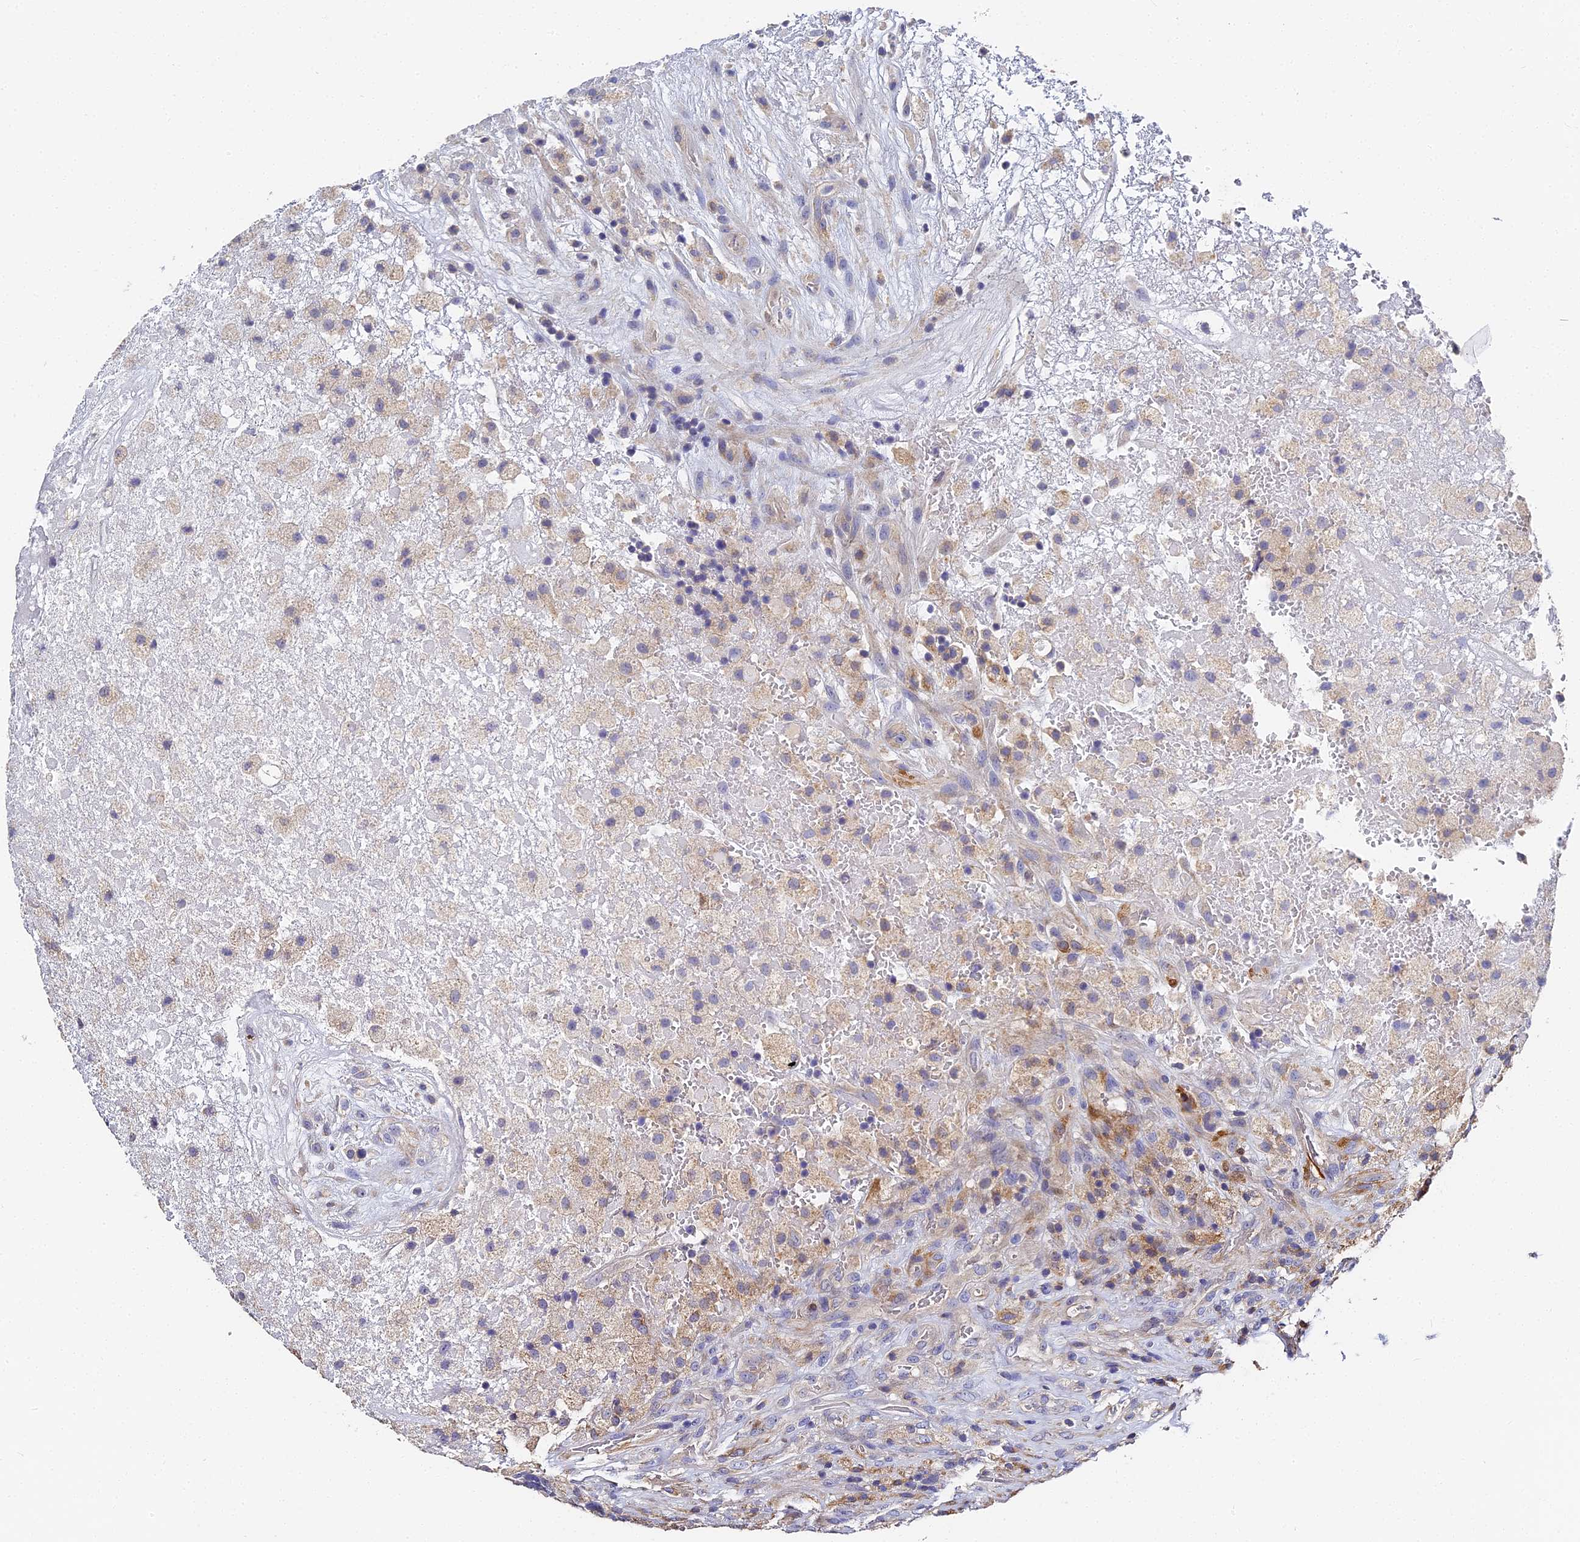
{"staining": {"intensity": "negative", "quantity": "none", "location": "none"}, "tissue": "glioma", "cell_type": "Tumor cells", "image_type": "cancer", "snomed": [{"axis": "morphology", "description": "Glioma, malignant, High grade"}, {"axis": "topography", "description": "Brain"}], "caption": "The image exhibits no significant expression in tumor cells of malignant glioma (high-grade). Nuclei are stained in blue.", "gene": "CCDC113", "patient": {"sex": "male", "age": 69}}